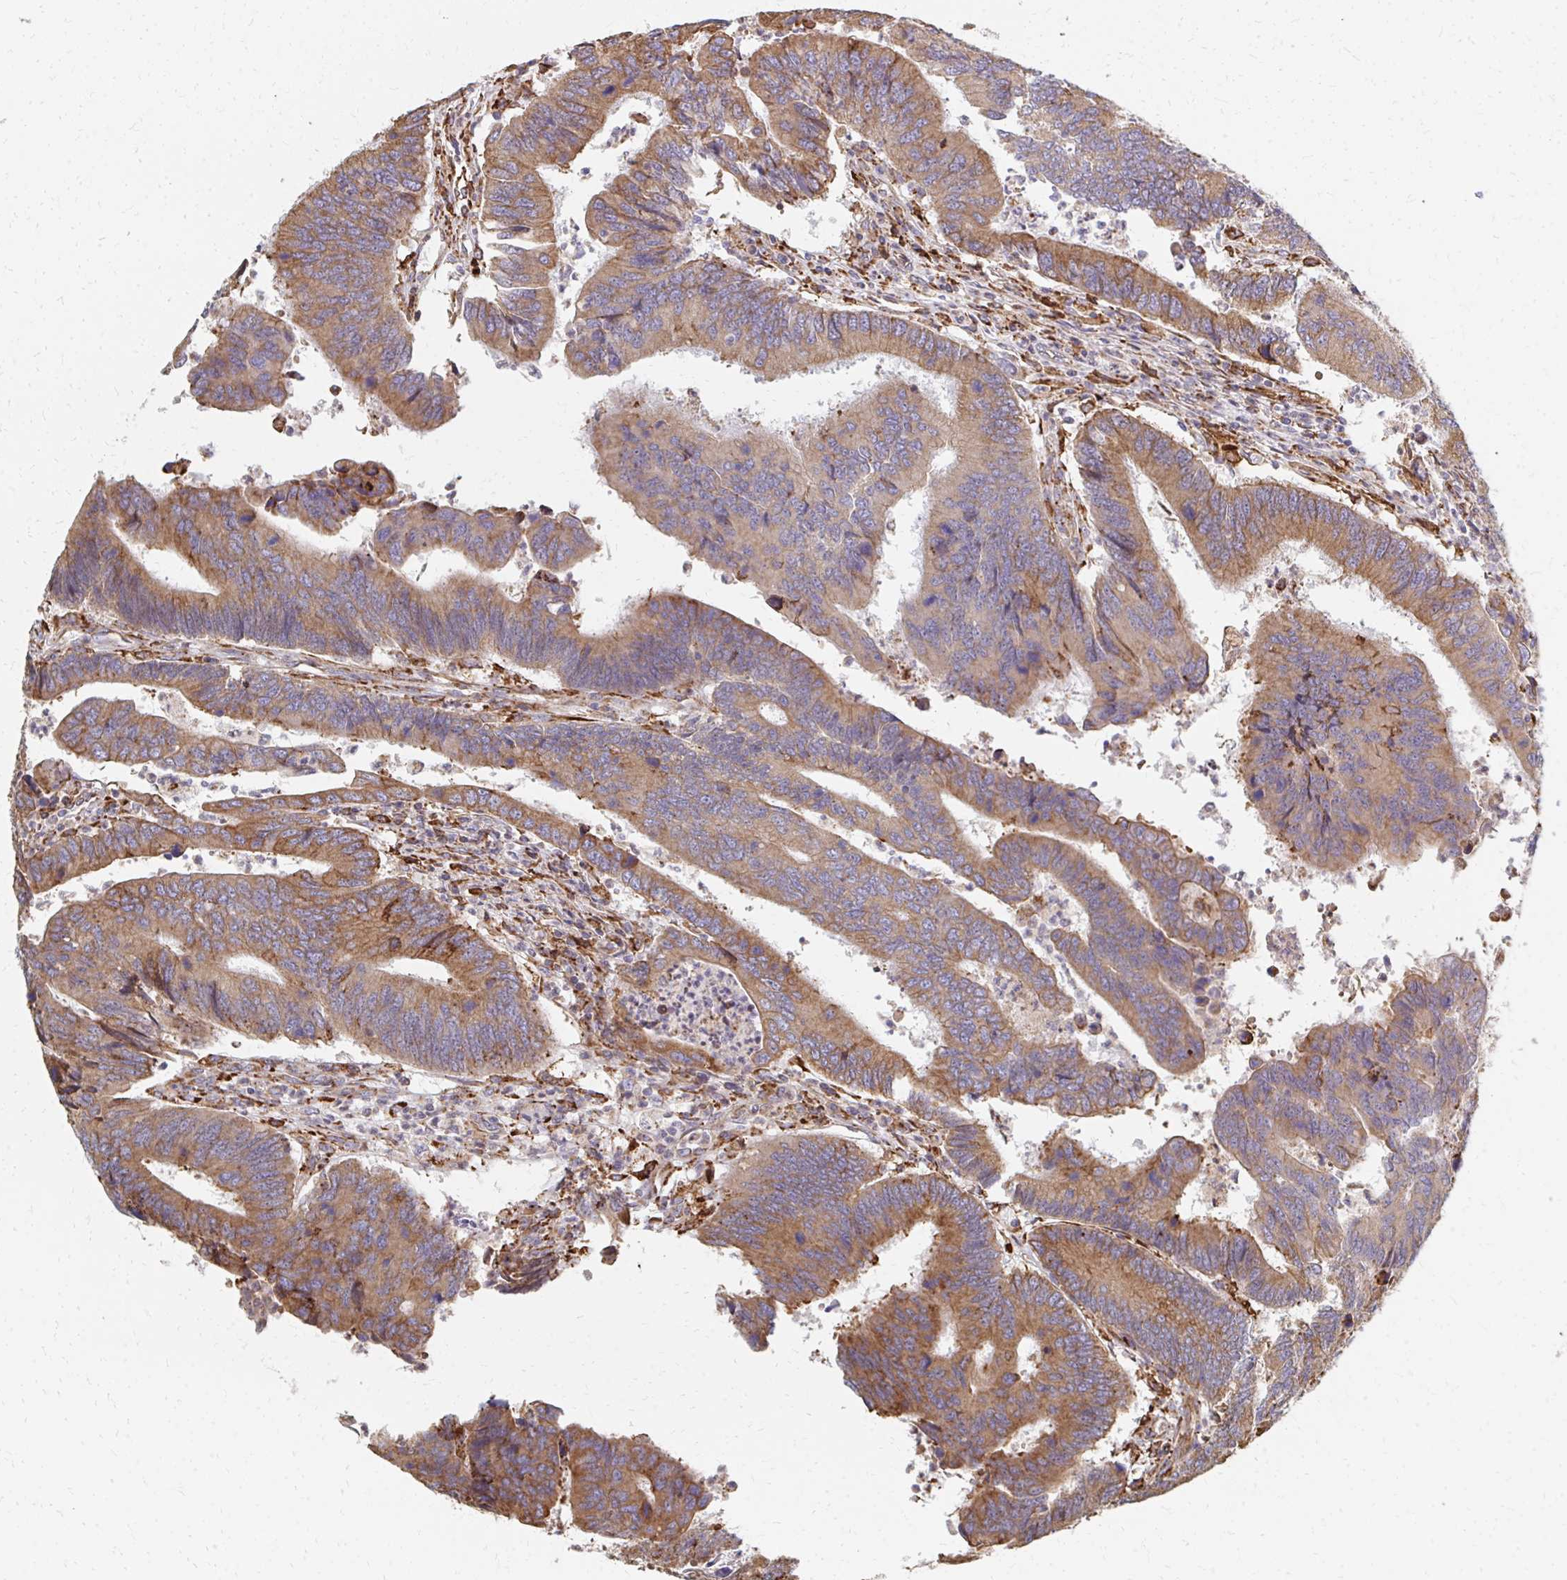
{"staining": {"intensity": "moderate", "quantity": ">75%", "location": "cytoplasmic/membranous"}, "tissue": "colorectal cancer", "cell_type": "Tumor cells", "image_type": "cancer", "snomed": [{"axis": "morphology", "description": "Adenocarcinoma, NOS"}, {"axis": "topography", "description": "Colon"}], "caption": "Tumor cells show medium levels of moderate cytoplasmic/membranous expression in about >75% of cells in human colorectal cancer (adenocarcinoma). The staining was performed using DAB (3,3'-diaminobenzidine), with brown indicating positive protein expression. Nuclei are stained blue with hematoxylin.", "gene": "PPP1R13L", "patient": {"sex": "female", "age": 67}}